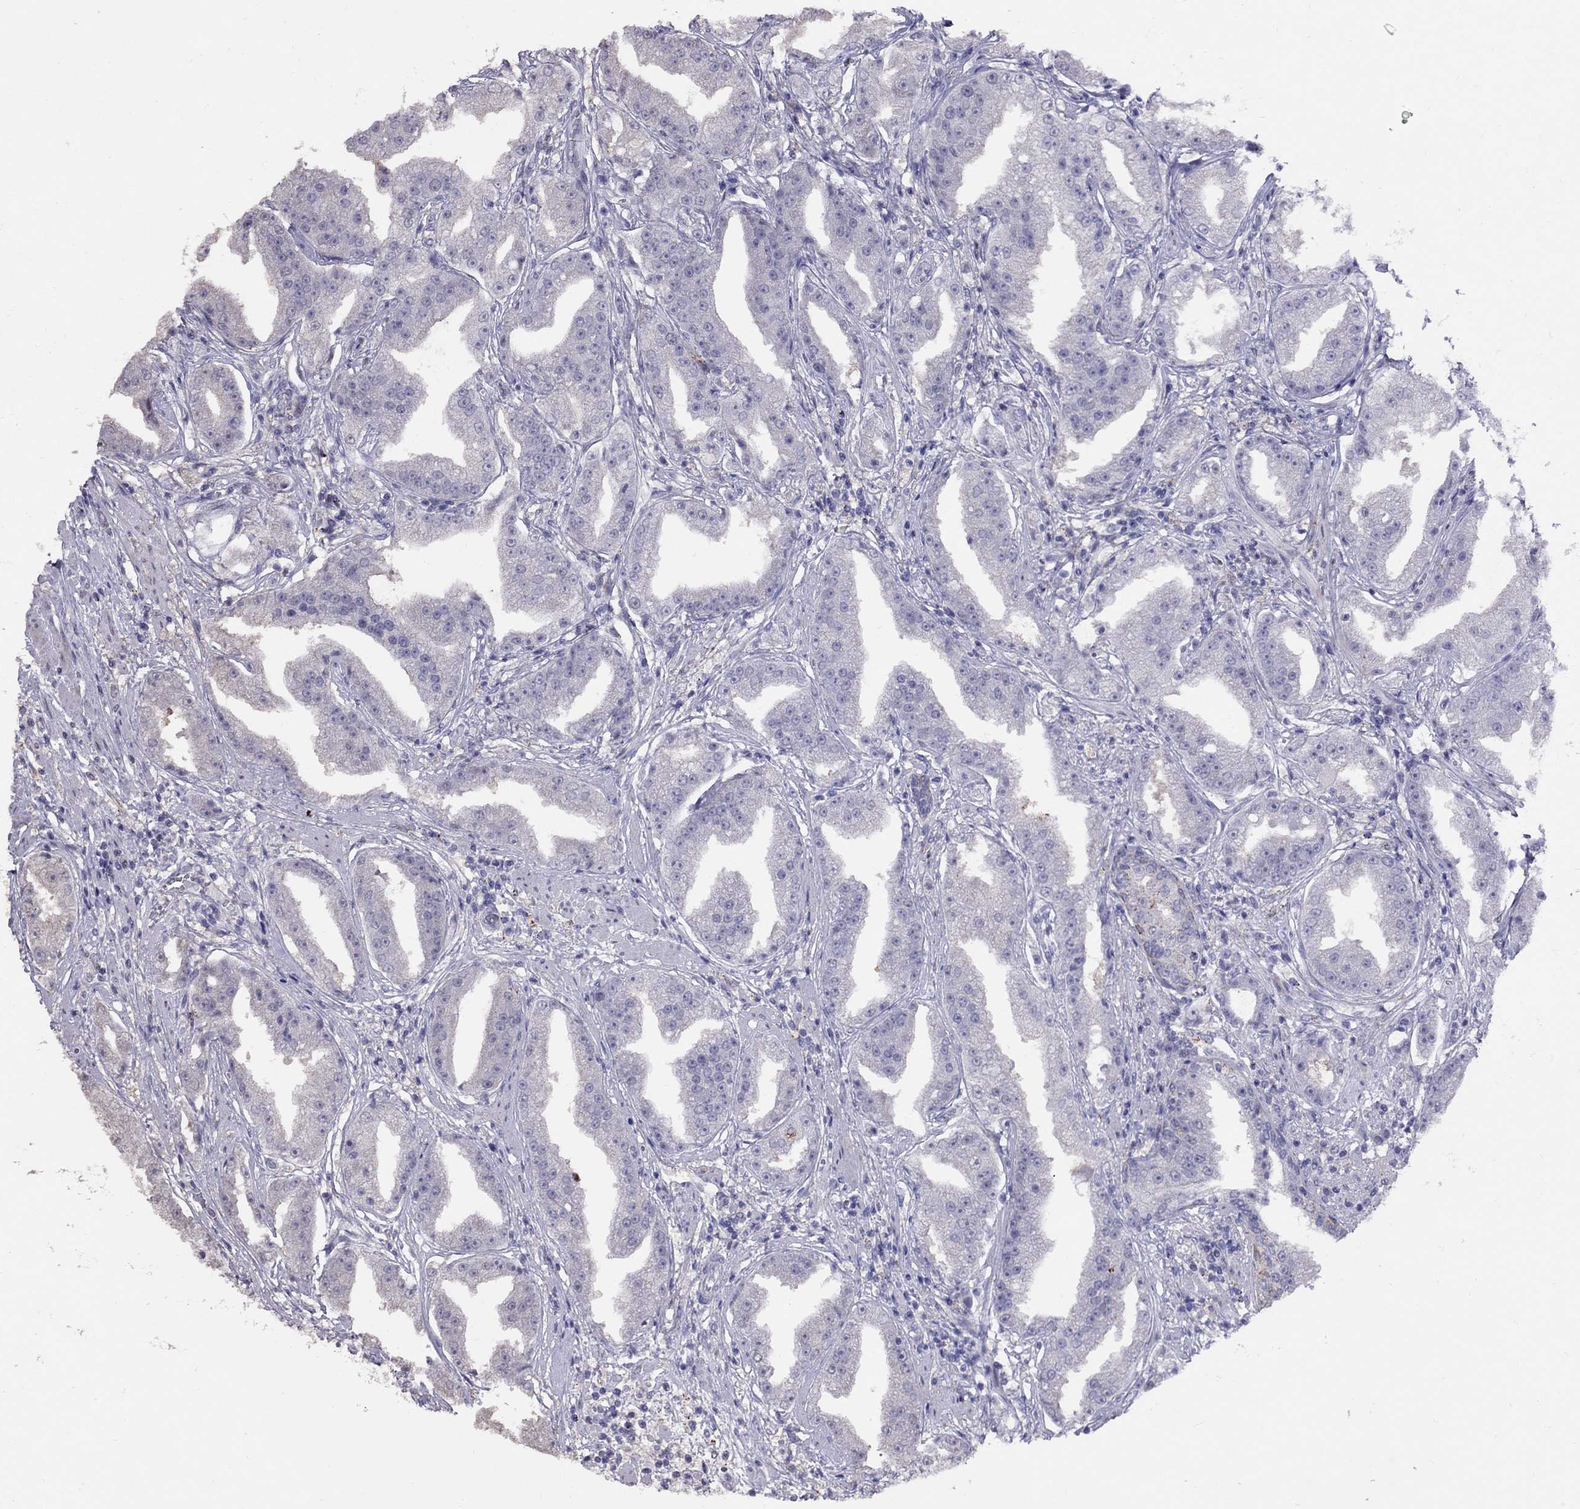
{"staining": {"intensity": "negative", "quantity": "none", "location": "none"}, "tissue": "prostate cancer", "cell_type": "Tumor cells", "image_type": "cancer", "snomed": [{"axis": "morphology", "description": "Adenocarcinoma, Low grade"}, {"axis": "topography", "description": "Prostate"}], "caption": "Immunohistochemistry micrograph of human prostate cancer (adenocarcinoma (low-grade)) stained for a protein (brown), which demonstrates no expression in tumor cells.", "gene": "MAGEB4", "patient": {"sex": "male", "age": 62}}